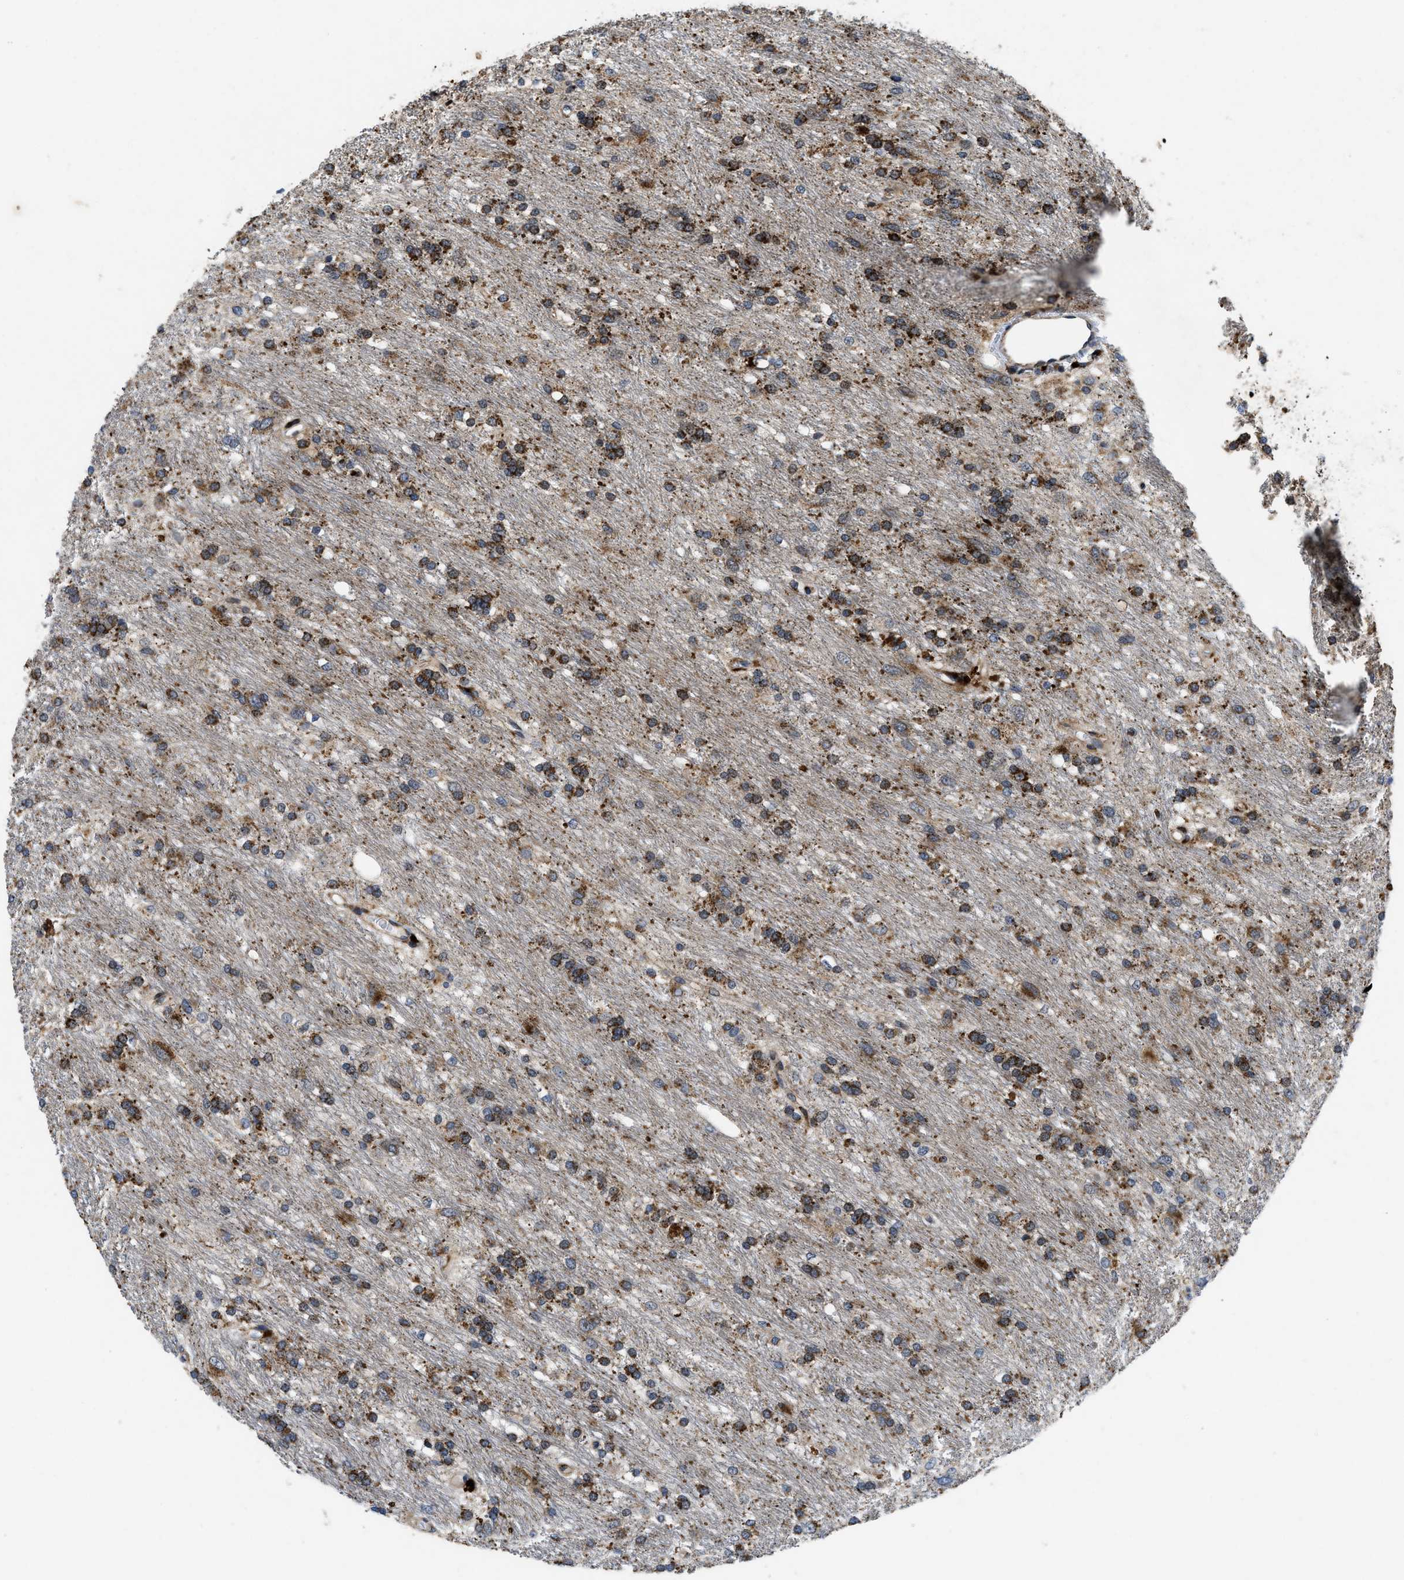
{"staining": {"intensity": "moderate", "quantity": ">75%", "location": "cytoplasmic/membranous"}, "tissue": "glioma", "cell_type": "Tumor cells", "image_type": "cancer", "snomed": [{"axis": "morphology", "description": "Glioma, malignant, Low grade"}, {"axis": "topography", "description": "Brain"}], "caption": "DAB (3,3'-diaminobenzidine) immunohistochemical staining of human glioma shows moderate cytoplasmic/membranous protein expression in about >75% of tumor cells.", "gene": "ENPP4", "patient": {"sex": "male", "age": 77}}